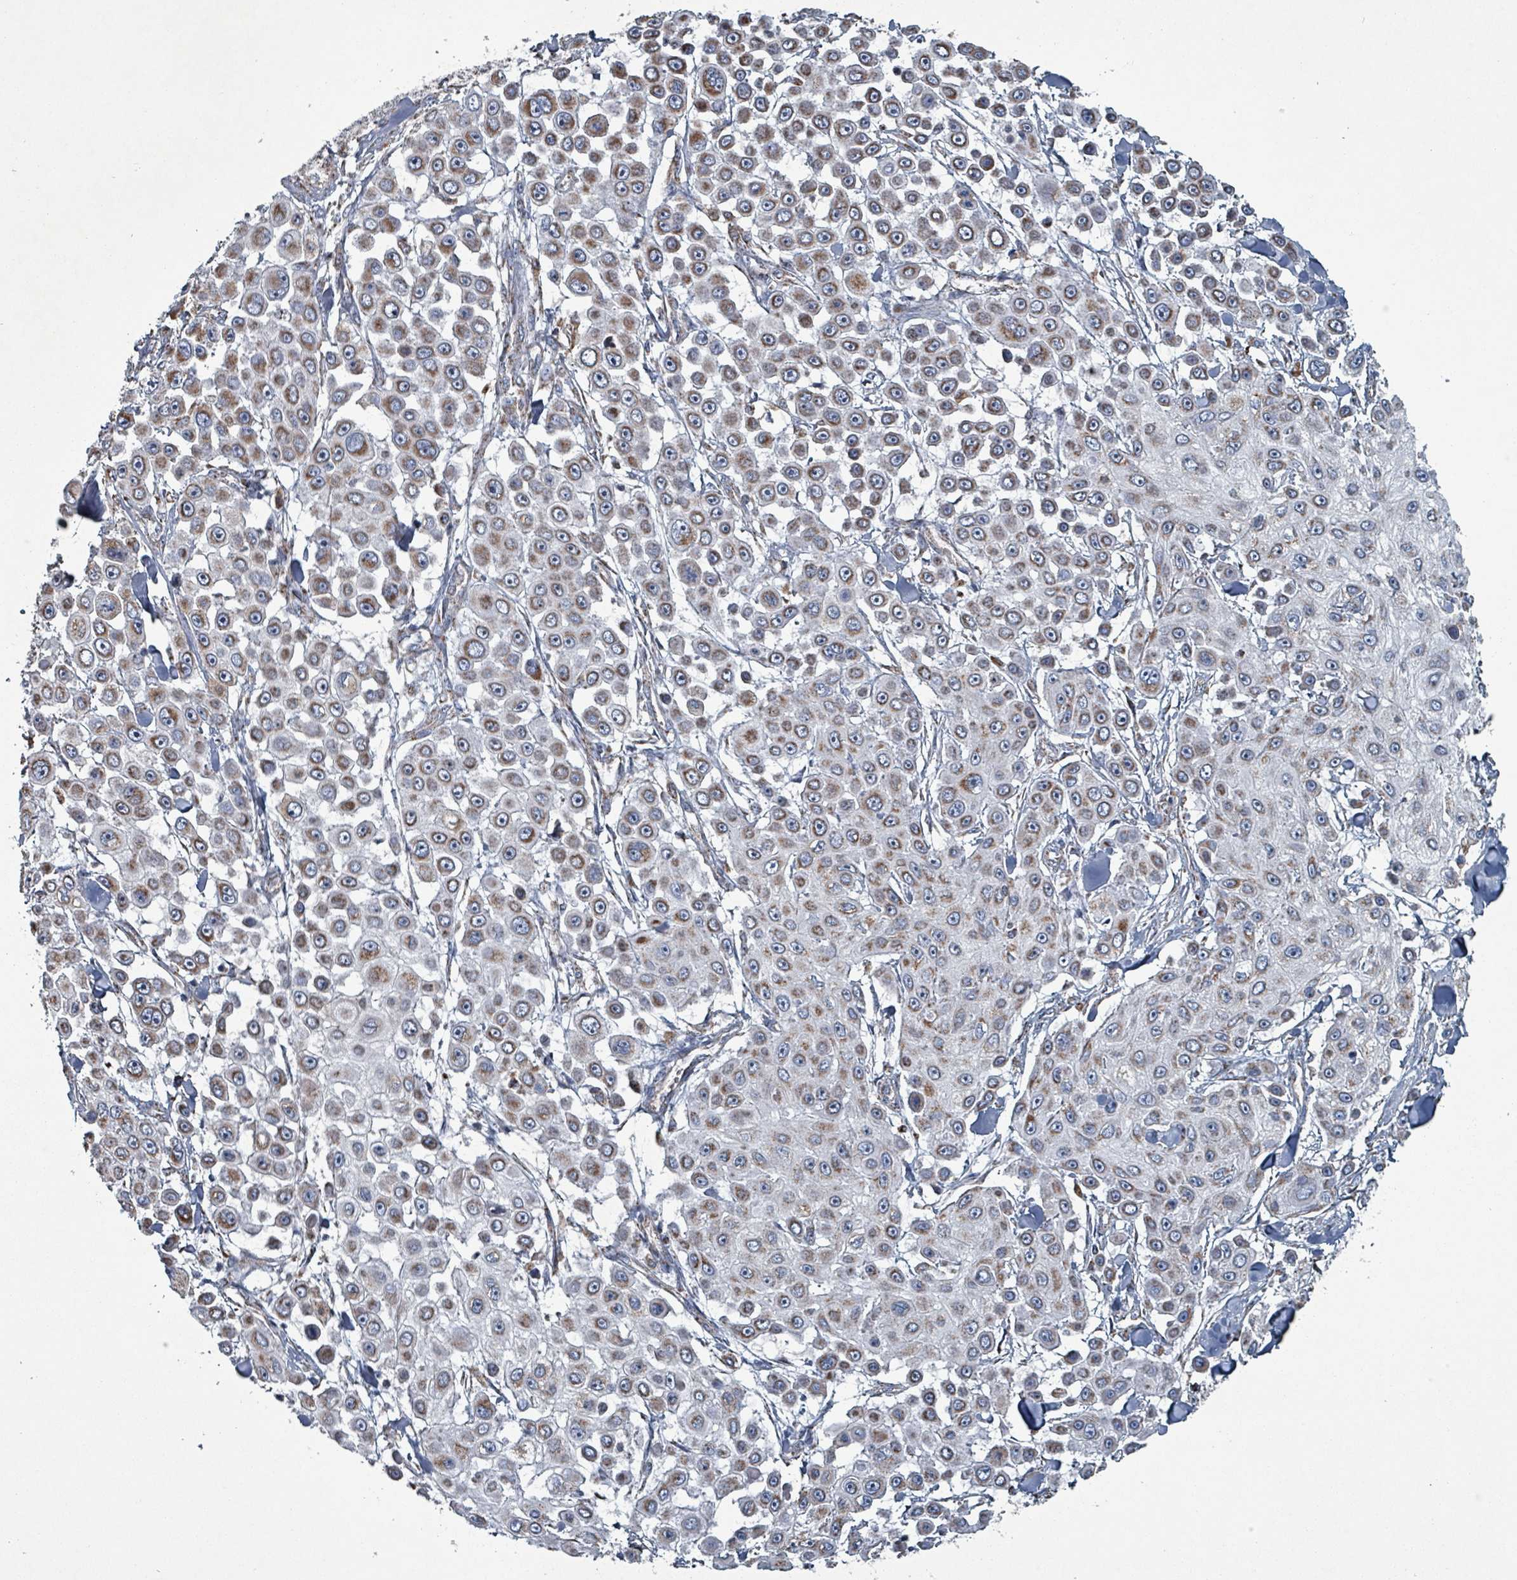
{"staining": {"intensity": "moderate", "quantity": "25%-75%", "location": "cytoplasmic/membranous"}, "tissue": "skin cancer", "cell_type": "Tumor cells", "image_type": "cancer", "snomed": [{"axis": "morphology", "description": "Squamous cell carcinoma, NOS"}, {"axis": "topography", "description": "Skin"}], "caption": "Moderate cytoplasmic/membranous positivity for a protein is present in about 25%-75% of tumor cells of skin squamous cell carcinoma using immunohistochemistry (IHC).", "gene": "ABHD18", "patient": {"sex": "male", "age": 67}}